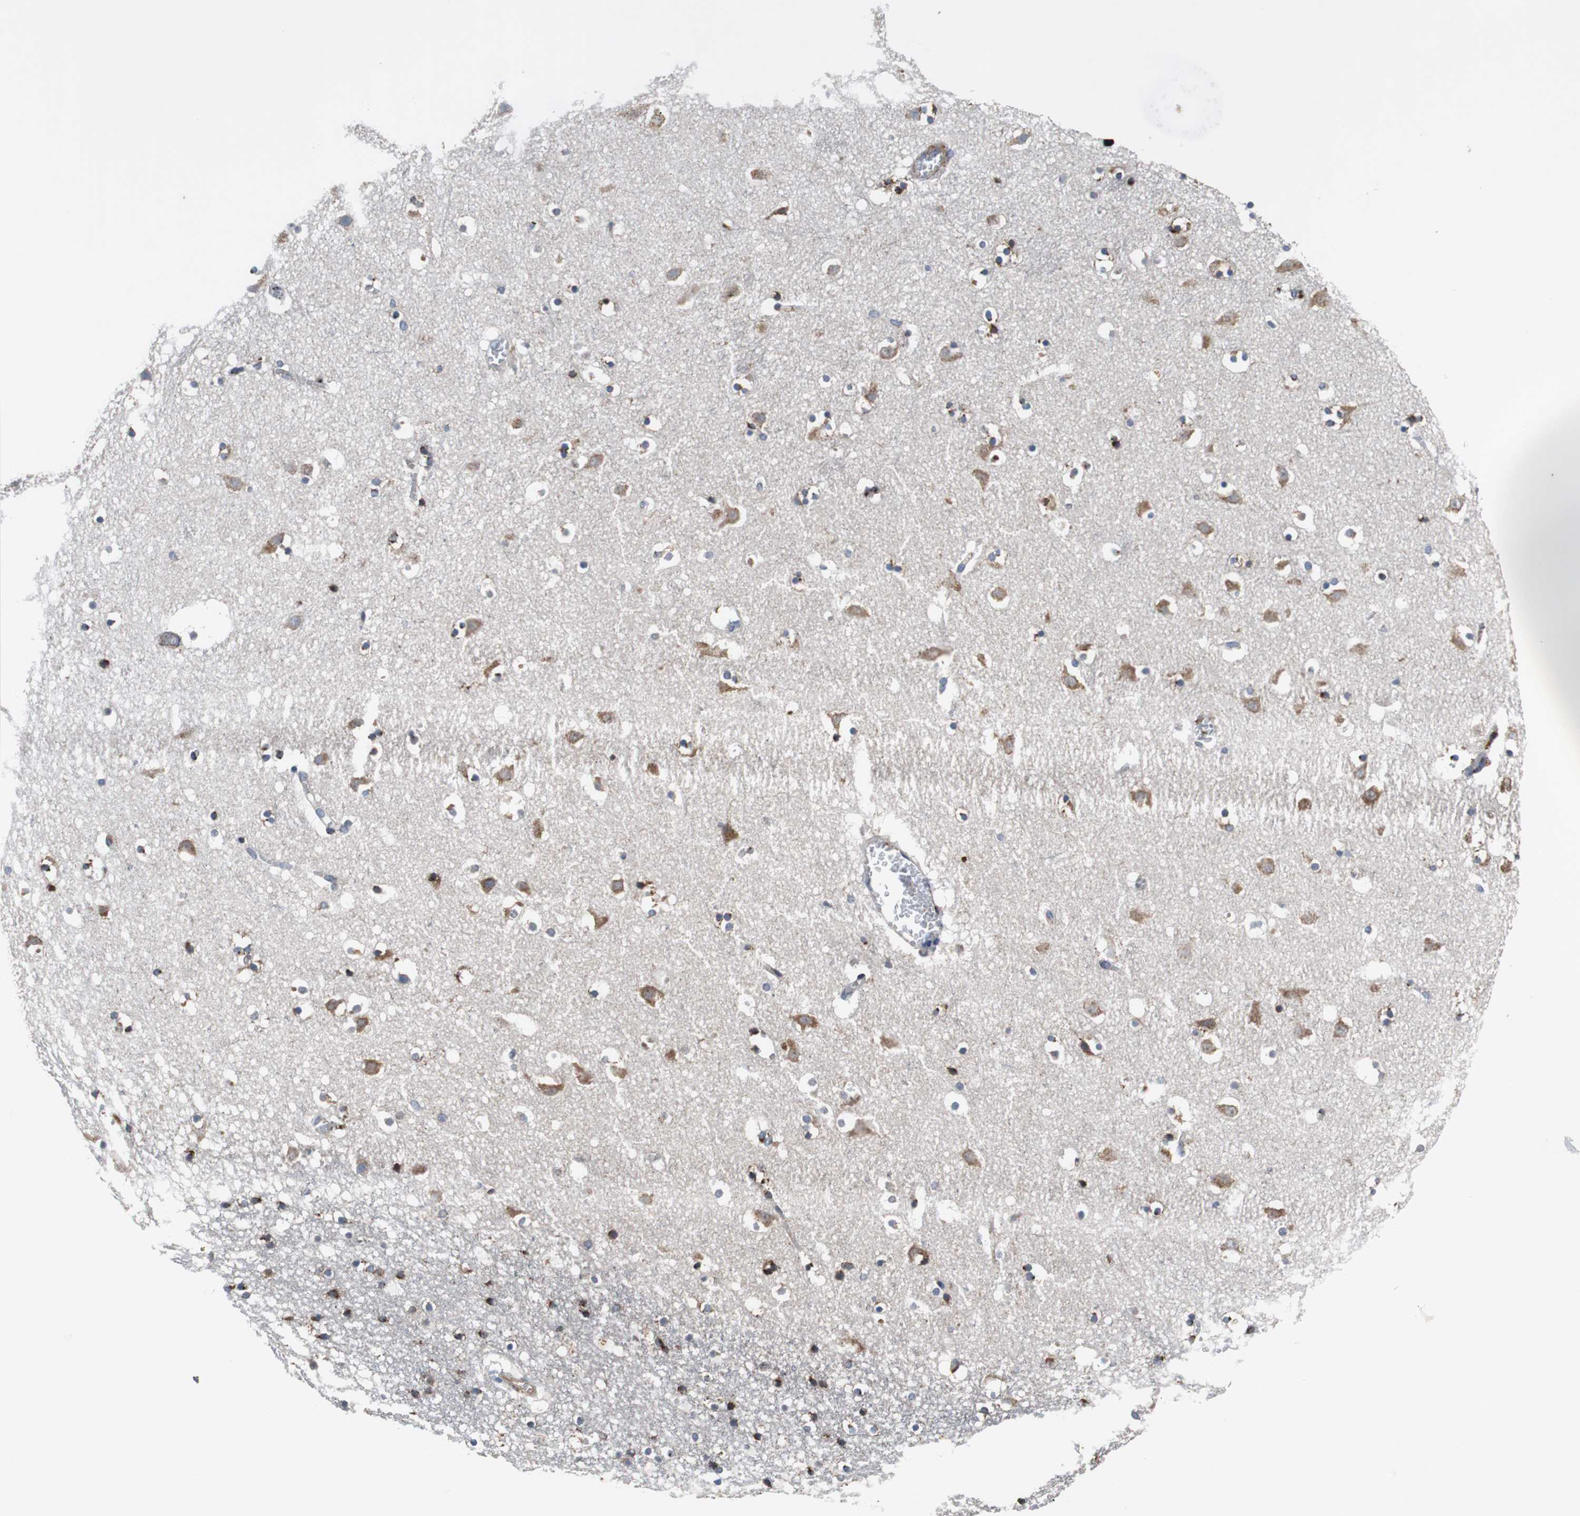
{"staining": {"intensity": "moderate", "quantity": "25%-75%", "location": "cytoplasmic/membranous"}, "tissue": "caudate", "cell_type": "Glial cells", "image_type": "normal", "snomed": [{"axis": "morphology", "description": "Normal tissue, NOS"}, {"axis": "topography", "description": "Lateral ventricle wall"}], "caption": "Immunohistochemistry of benign human caudate displays medium levels of moderate cytoplasmic/membranous staining in approximately 25%-75% of glial cells. (Stains: DAB in brown, nuclei in blue, Microscopy: brightfield microscopy at high magnification).", "gene": "SORT1", "patient": {"sex": "male", "age": 45}}